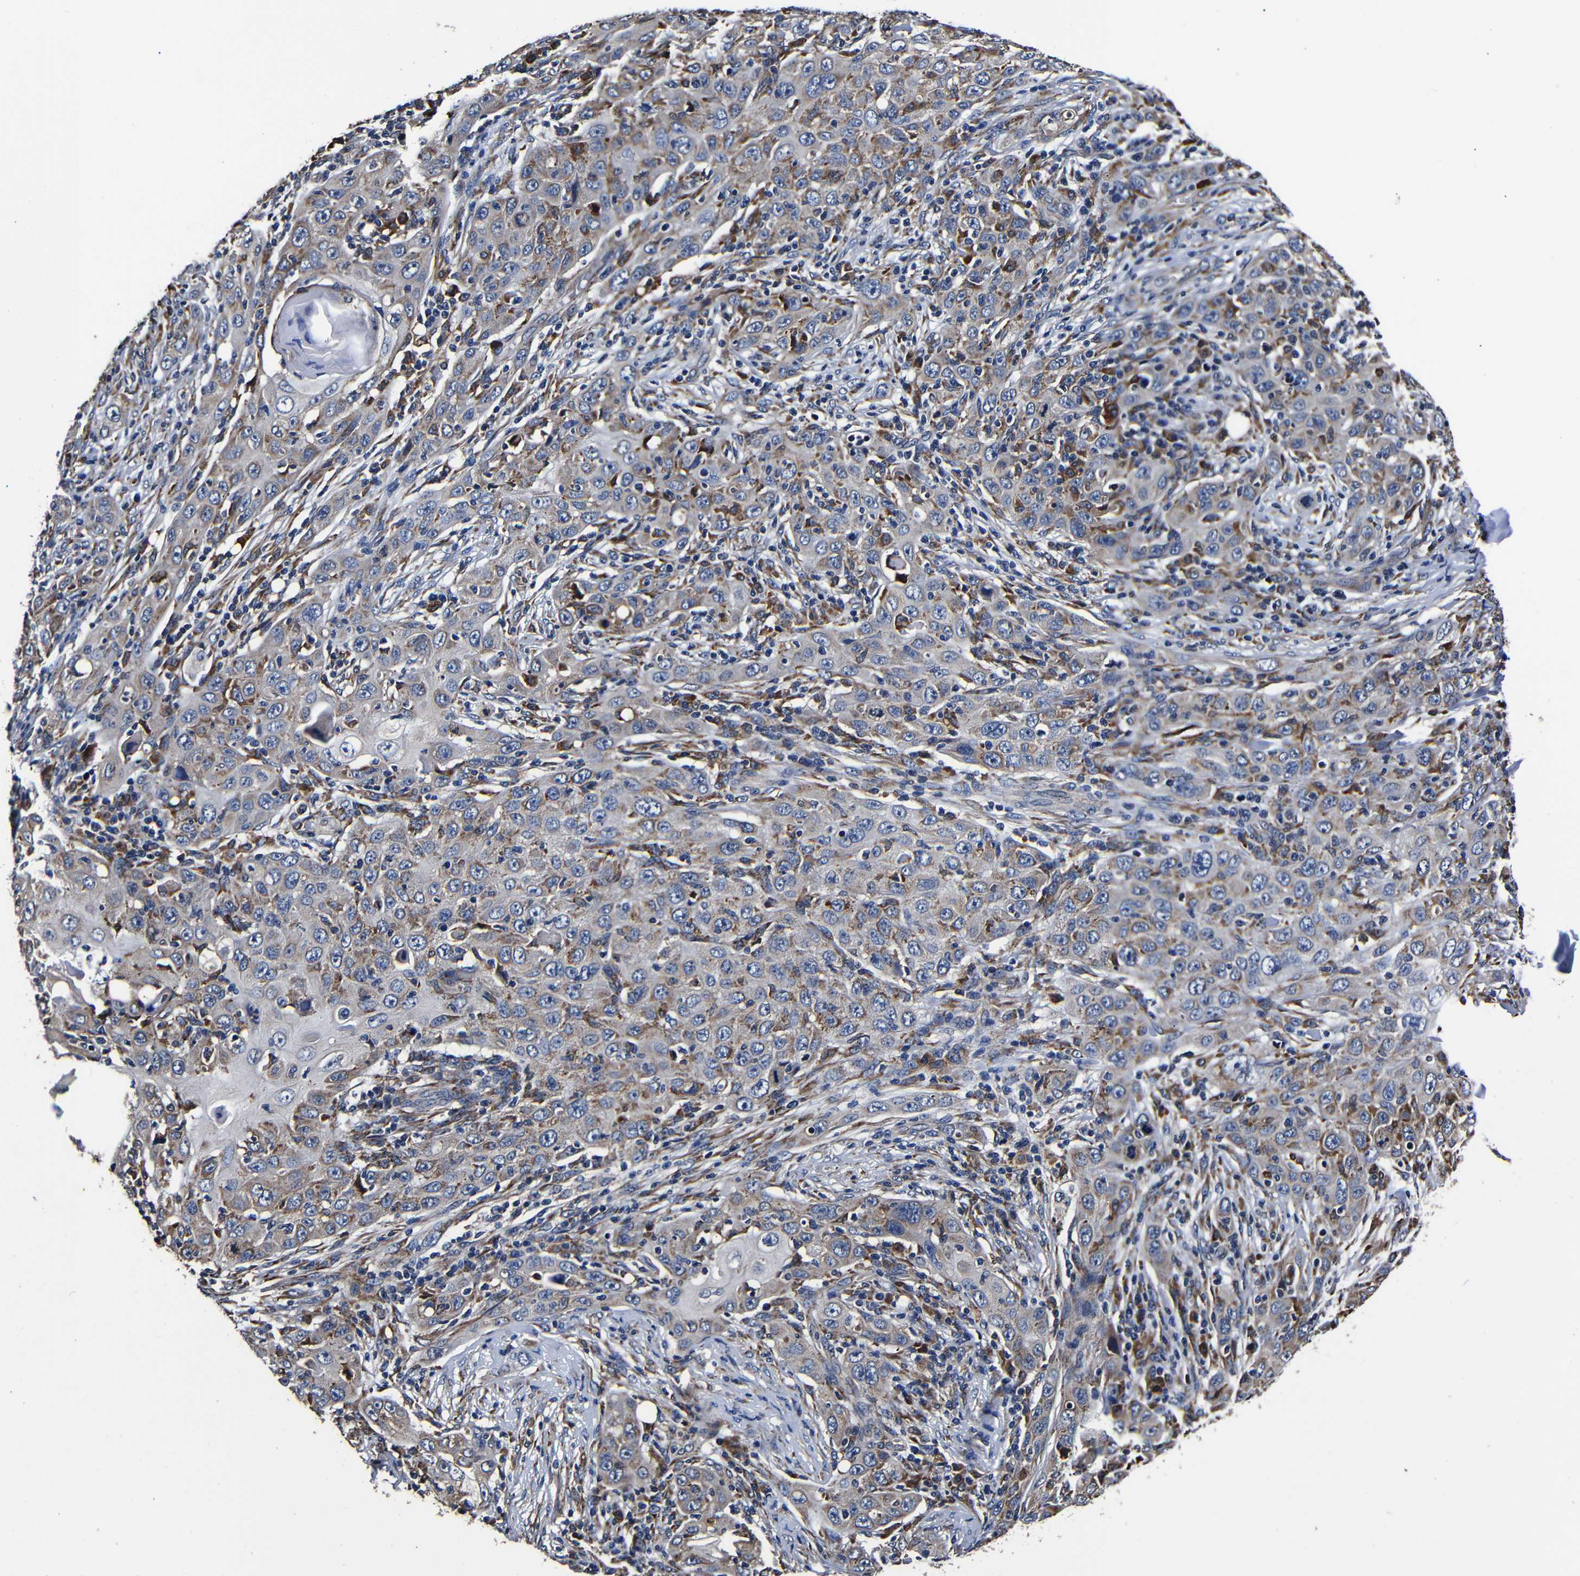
{"staining": {"intensity": "moderate", "quantity": "<25%", "location": "cytoplasmic/membranous"}, "tissue": "skin cancer", "cell_type": "Tumor cells", "image_type": "cancer", "snomed": [{"axis": "morphology", "description": "Squamous cell carcinoma, NOS"}, {"axis": "topography", "description": "Skin"}], "caption": "A micrograph showing moderate cytoplasmic/membranous expression in about <25% of tumor cells in squamous cell carcinoma (skin), as visualized by brown immunohistochemical staining.", "gene": "SCN9A", "patient": {"sex": "female", "age": 88}}